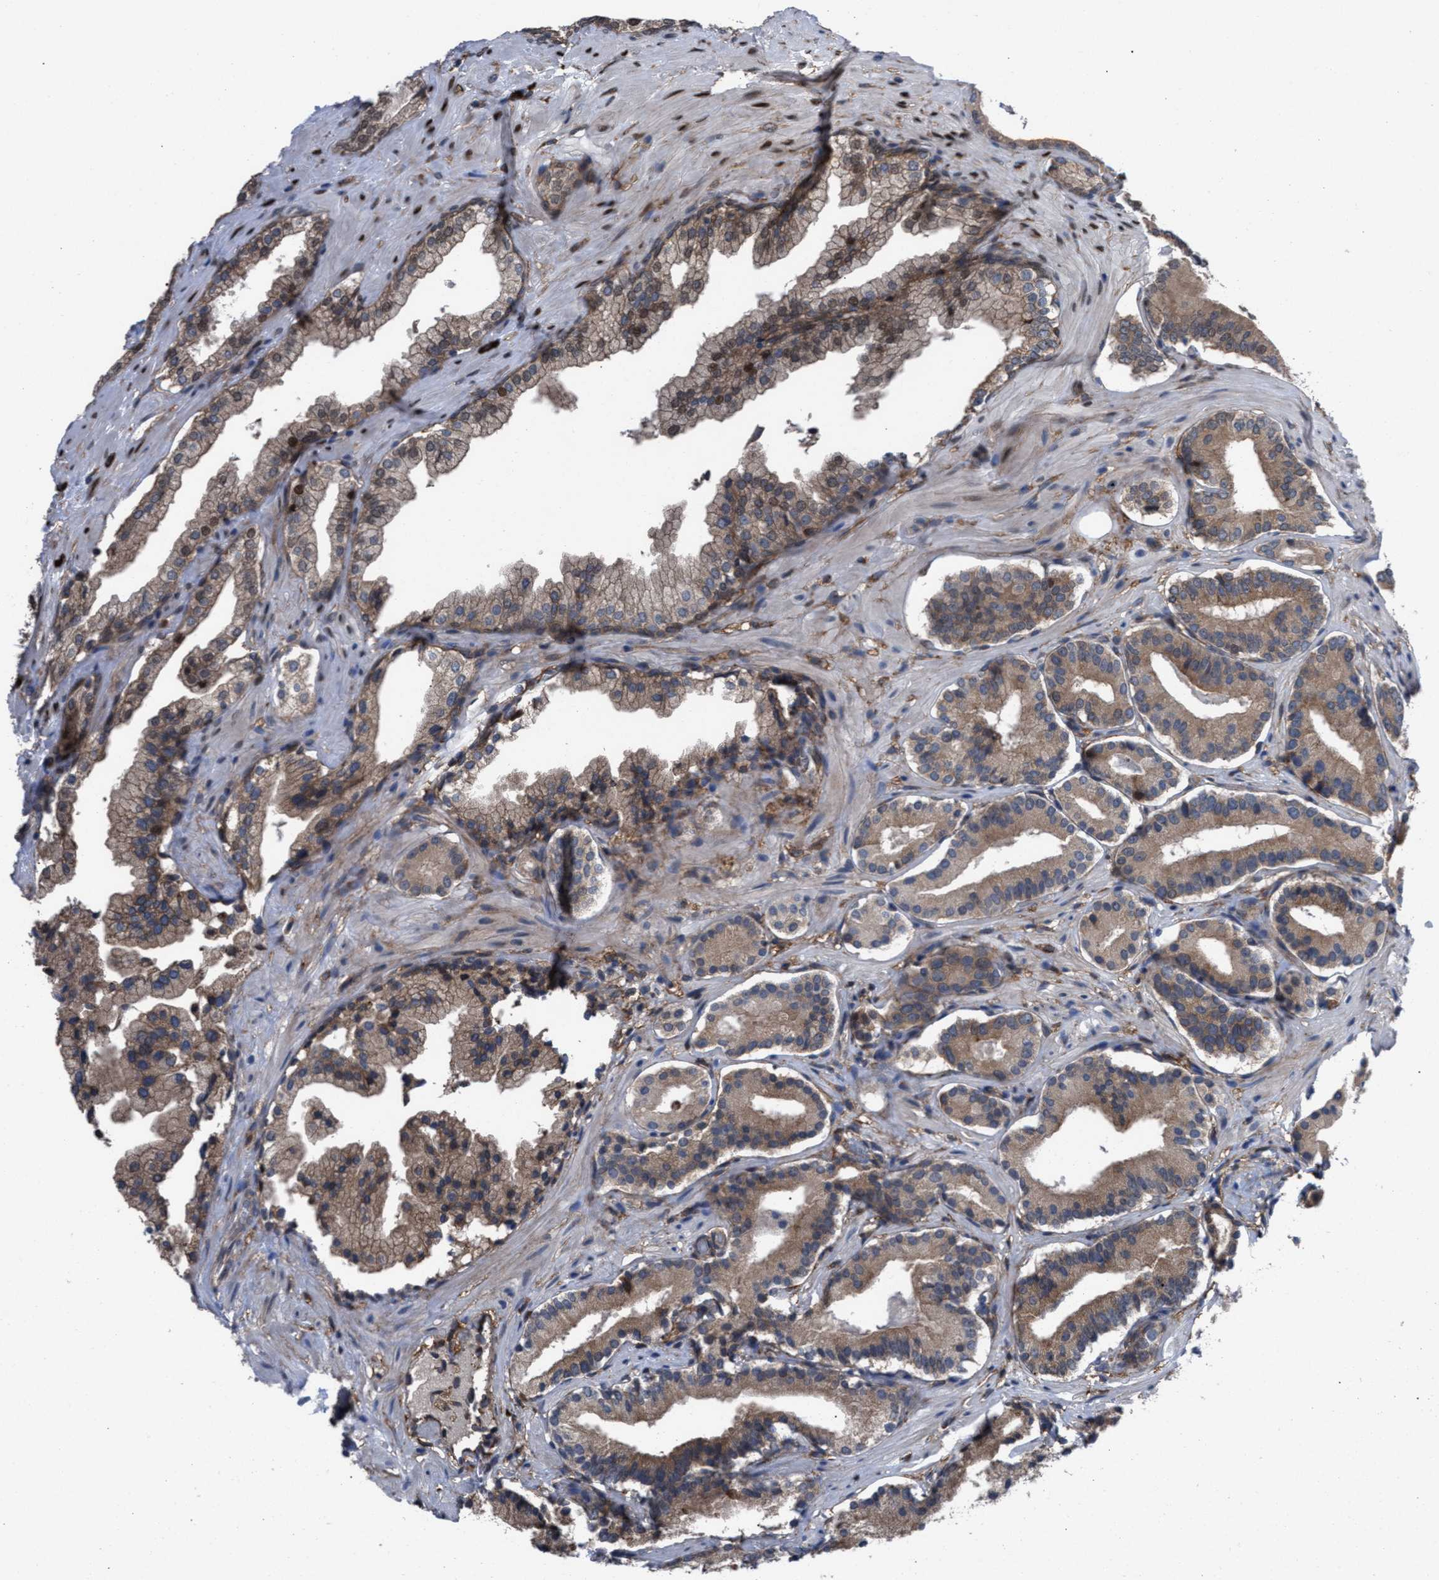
{"staining": {"intensity": "moderate", "quantity": ">75%", "location": "cytoplasmic/membranous"}, "tissue": "prostate cancer", "cell_type": "Tumor cells", "image_type": "cancer", "snomed": [{"axis": "morphology", "description": "Adenocarcinoma, Low grade"}, {"axis": "topography", "description": "Prostate"}], "caption": "Immunohistochemical staining of prostate cancer (low-grade adenocarcinoma) shows medium levels of moderate cytoplasmic/membranous expression in approximately >75% of tumor cells.", "gene": "TP53BP2", "patient": {"sex": "male", "age": 51}}